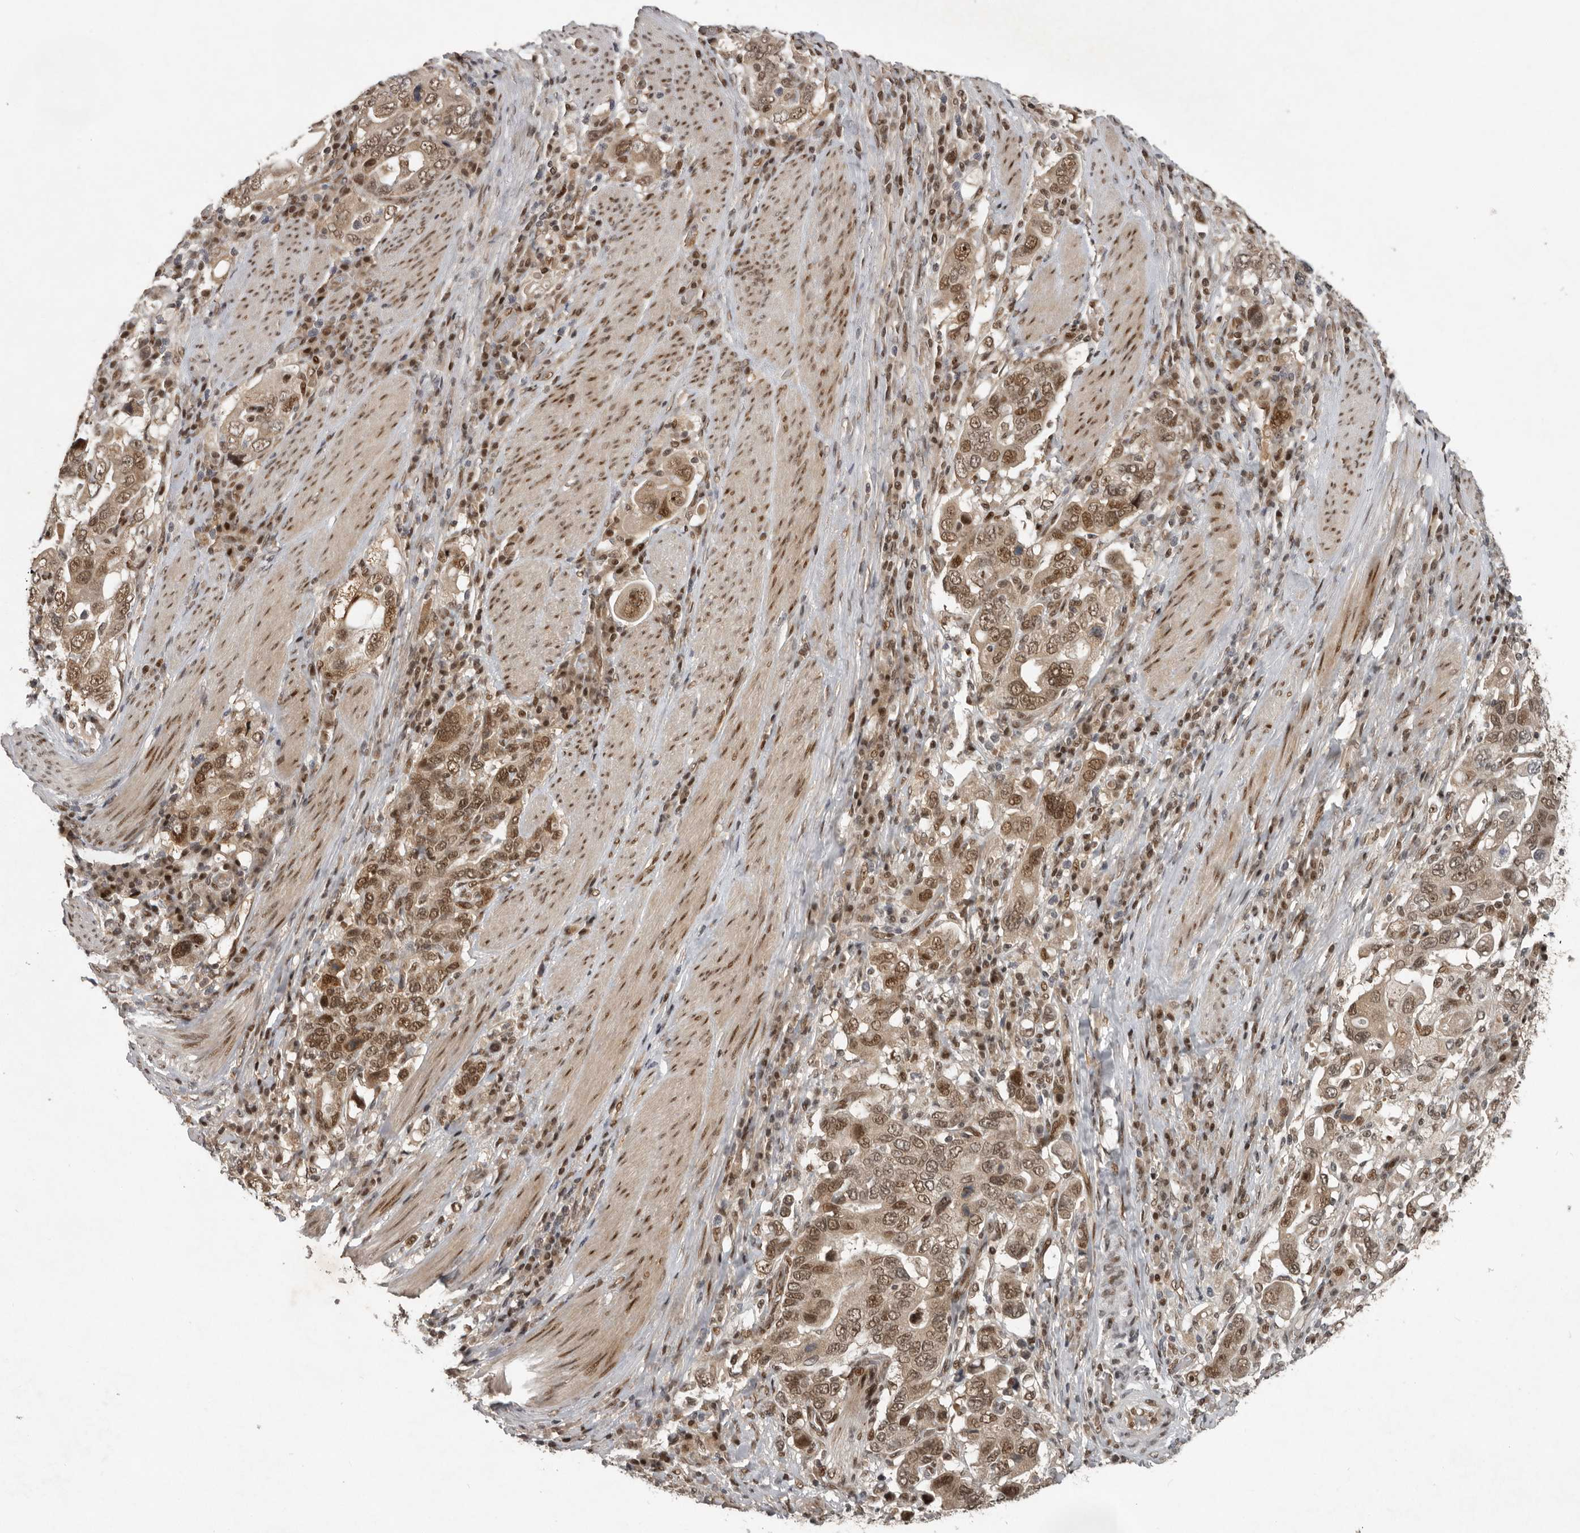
{"staining": {"intensity": "moderate", "quantity": ">75%", "location": "cytoplasmic/membranous,nuclear"}, "tissue": "stomach cancer", "cell_type": "Tumor cells", "image_type": "cancer", "snomed": [{"axis": "morphology", "description": "Adenocarcinoma, NOS"}, {"axis": "topography", "description": "Stomach, upper"}], "caption": "Immunohistochemical staining of human stomach cancer (adenocarcinoma) exhibits moderate cytoplasmic/membranous and nuclear protein expression in approximately >75% of tumor cells.", "gene": "CDC27", "patient": {"sex": "male", "age": 62}}